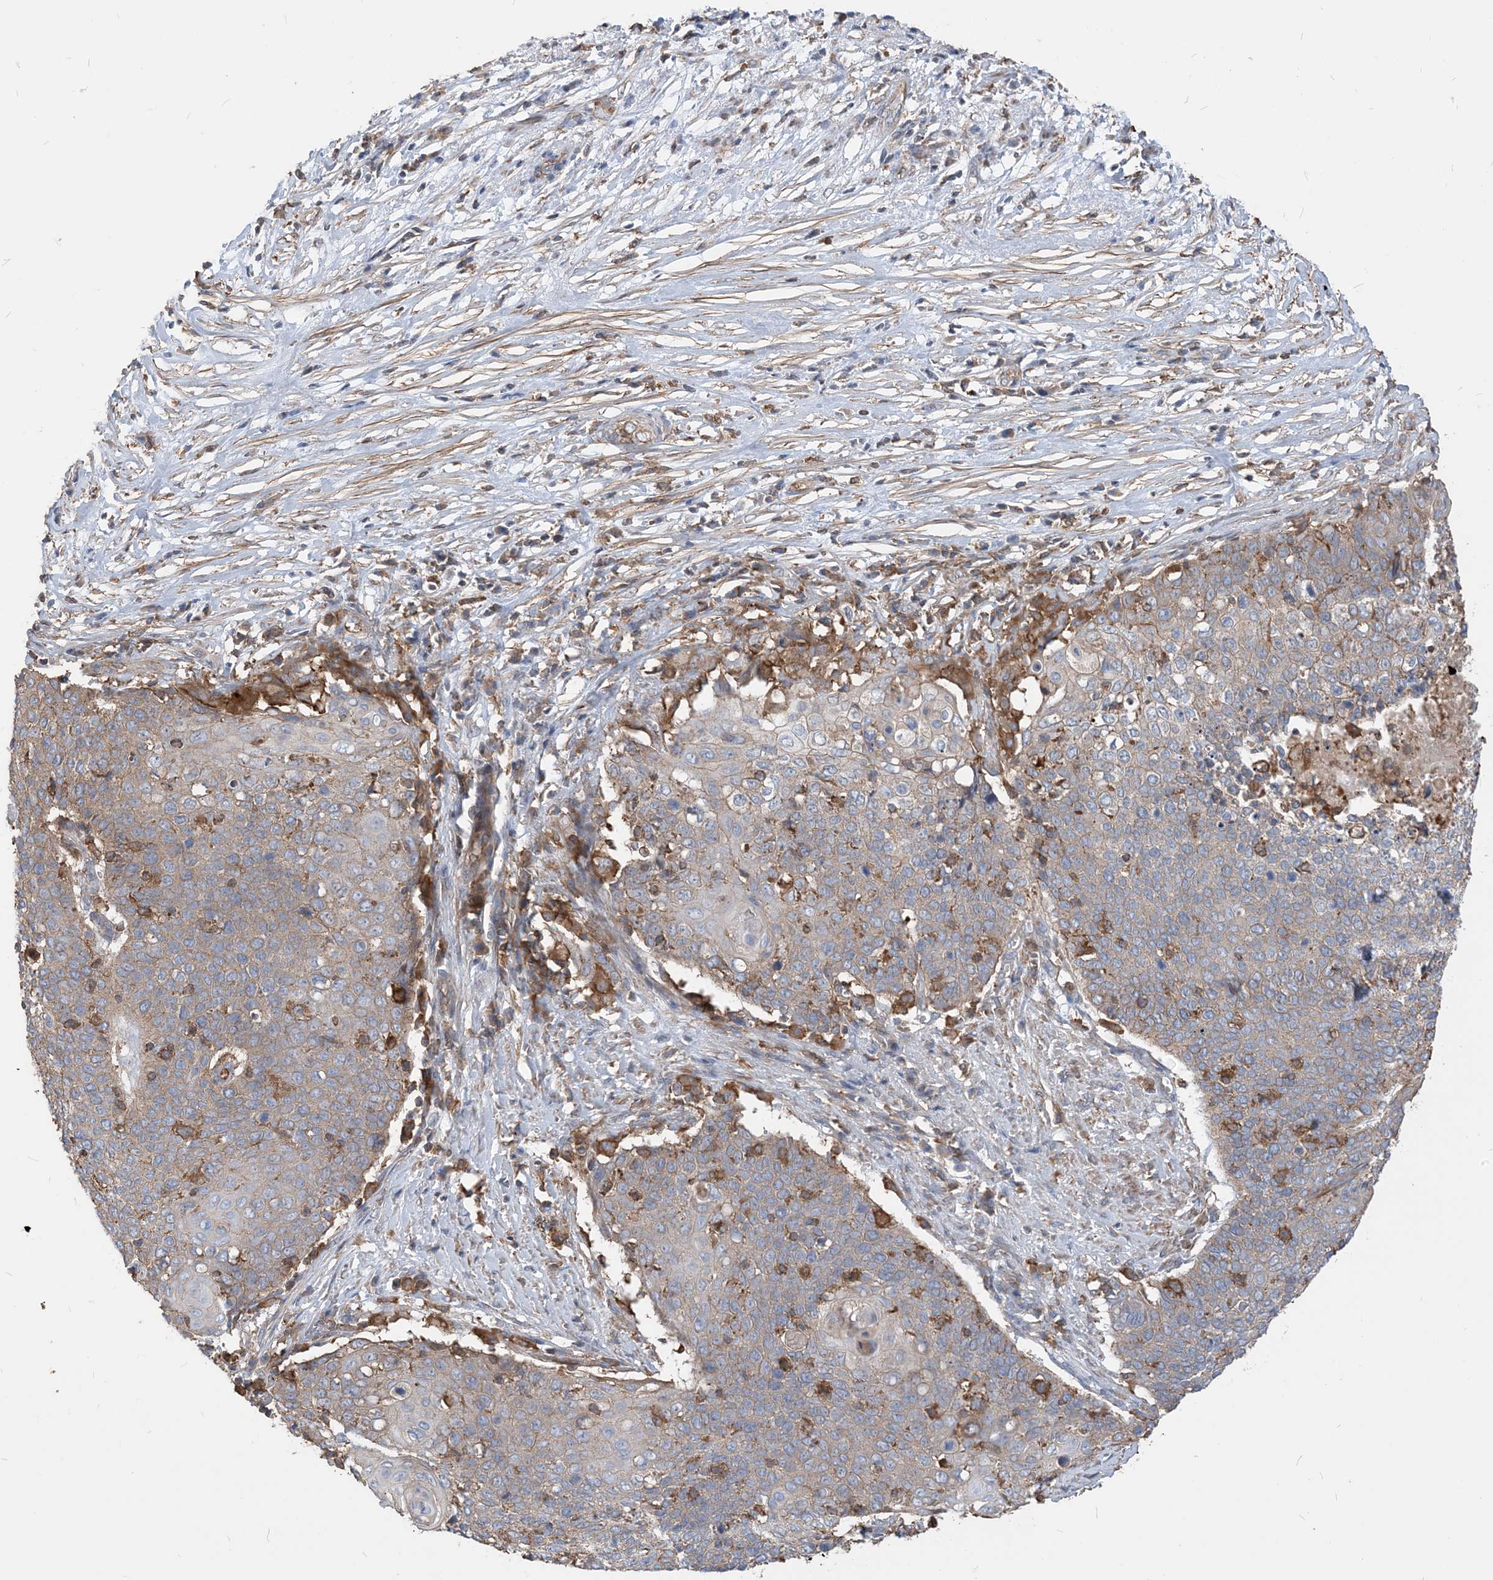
{"staining": {"intensity": "moderate", "quantity": "<25%", "location": "cytoplasmic/membranous"}, "tissue": "cervical cancer", "cell_type": "Tumor cells", "image_type": "cancer", "snomed": [{"axis": "morphology", "description": "Squamous cell carcinoma, NOS"}, {"axis": "topography", "description": "Cervix"}], "caption": "An IHC histopathology image of neoplastic tissue is shown. Protein staining in brown highlights moderate cytoplasmic/membranous positivity in cervical squamous cell carcinoma within tumor cells.", "gene": "PARVG", "patient": {"sex": "female", "age": 39}}